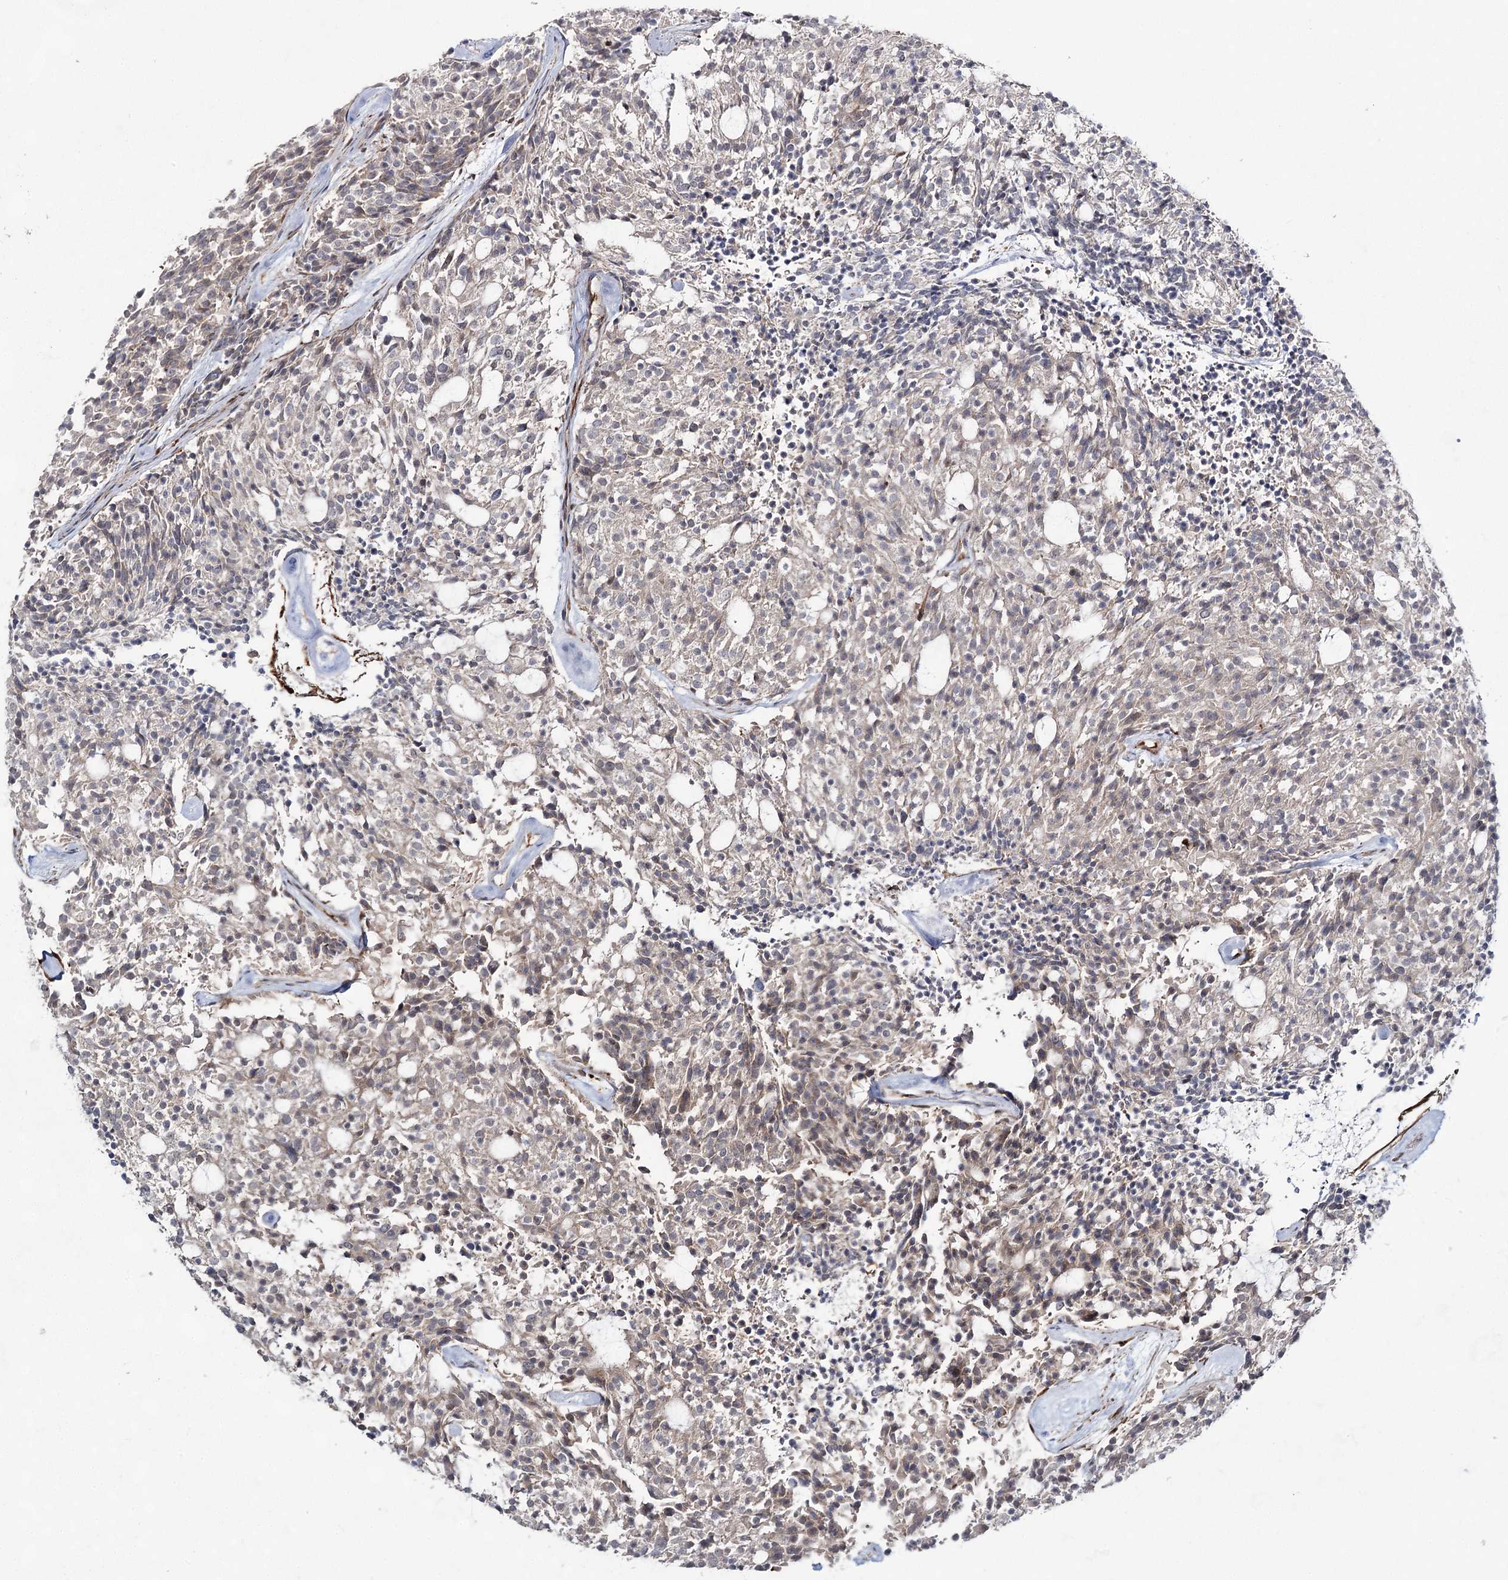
{"staining": {"intensity": "negative", "quantity": "none", "location": "none"}, "tissue": "carcinoid", "cell_type": "Tumor cells", "image_type": "cancer", "snomed": [{"axis": "morphology", "description": "Carcinoid, malignant, NOS"}, {"axis": "topography", "description": "Pancreas"}], "caption": "Immunohistochemical staining of human carcinoid (malignant) exhibits no significant staining in tumor cells. The staining was performed using DAB to visualize the protein expression in brown, while the nuclei were stained in blue with hematoxylin (Magnification: 20x).", "gene": "CWF19L1", "patient": {"sex": "female", "age": 54}}